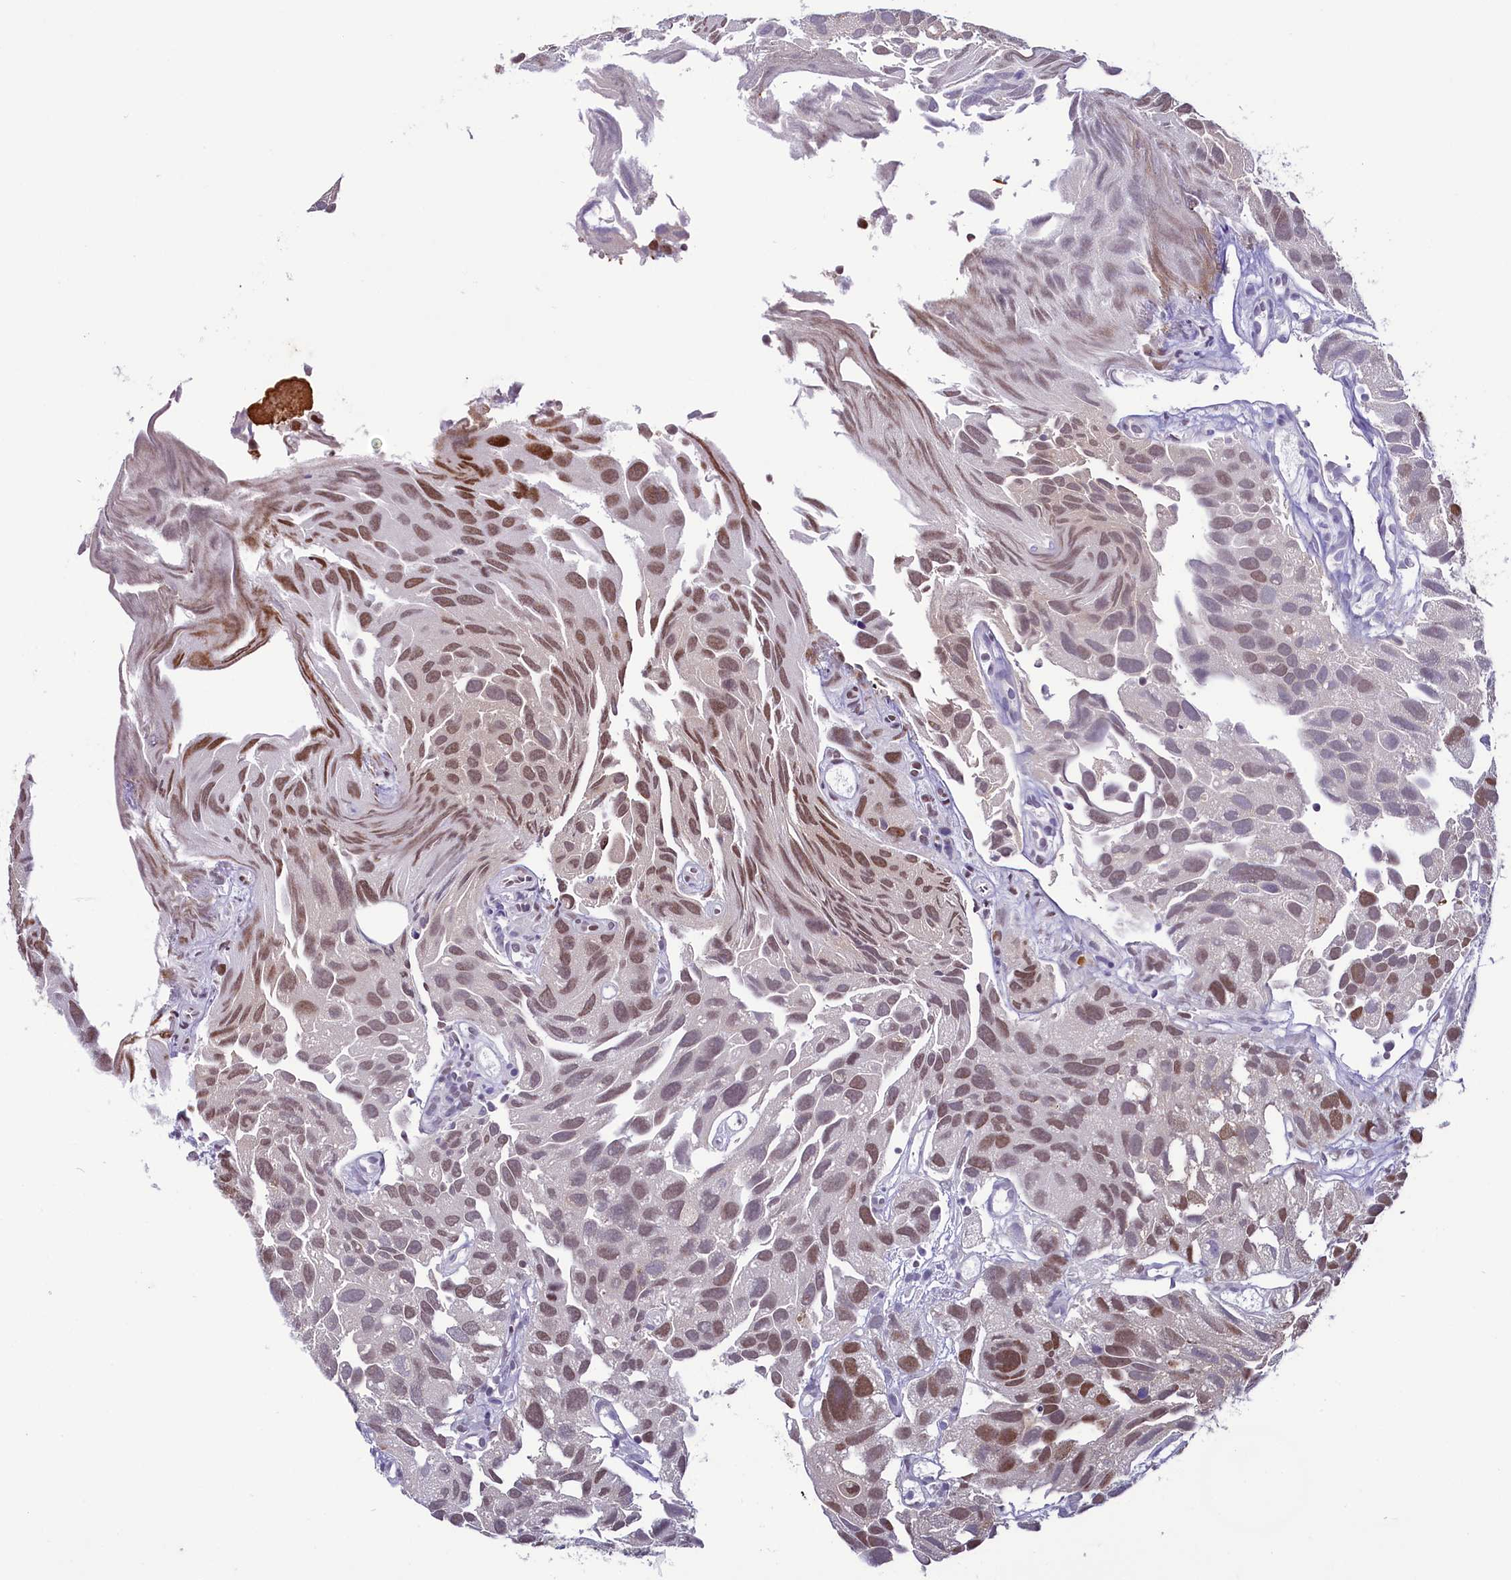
{"staining": {"intensity": "moderate", "quantity": ">75%", "location": "cytoplasmic/membranous,nuclear"}, "tissue": "urothelial cancer", "cell_type": "Tumor cells", "image_type": "cancer", "snomed": [{"axis": "morphology", "description": "Urothelial carcinoma, High grade"}, {"axis": "topography", "description": "Urinary bladder"}], "caption": "IHC of human urothelial cancer demonstrates medium levels of moderate cytoplasmic/membranous and nuclear expression in approximately >75% of tumor cells.", "gene": "SCAF11", "patient": {"sex": "female", "age": 75}}